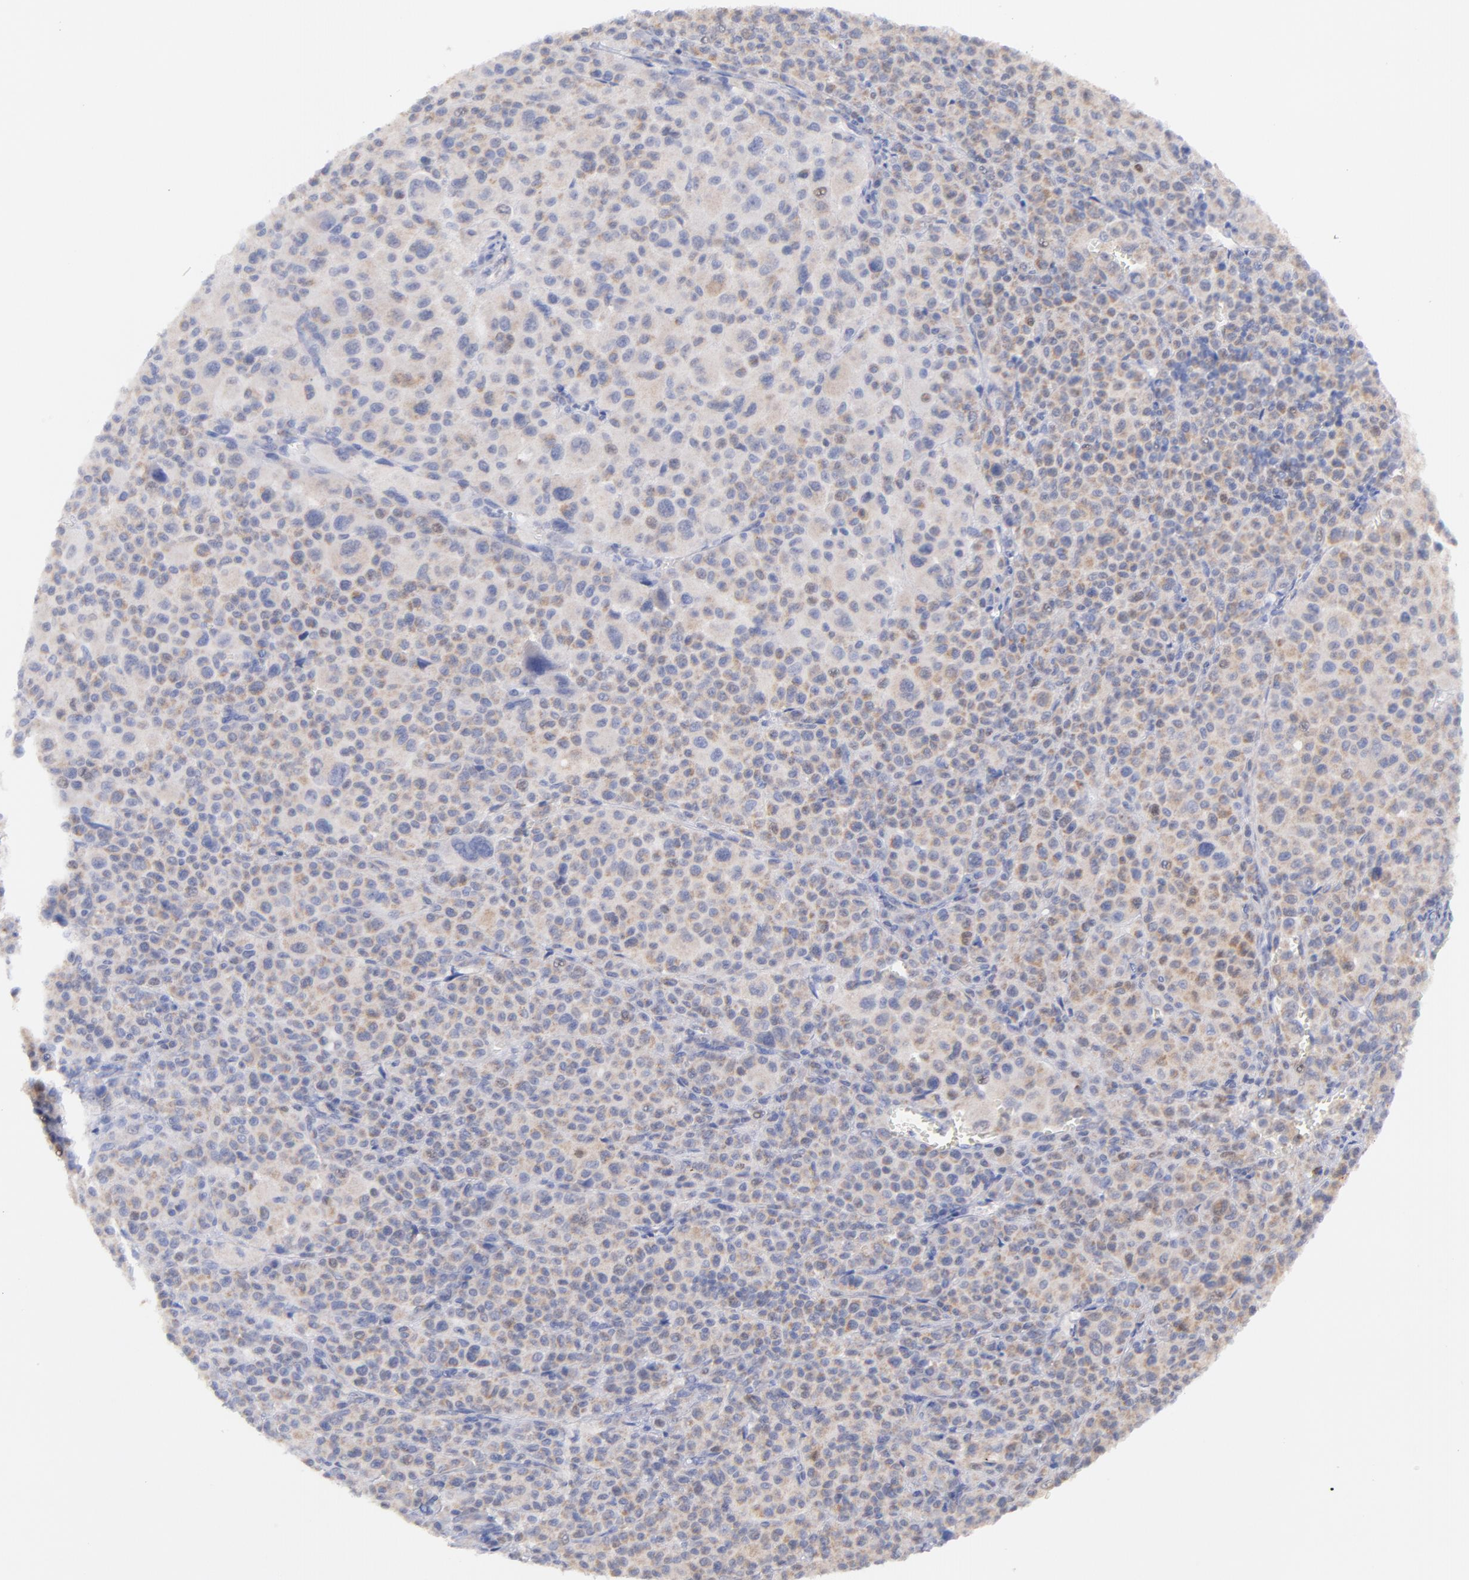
{"staining": {"intensity": "weak", "quantity": ">75%", "location": "cytoplasmic/membranous"}, "tissue": "melanoma", "cell_type": "Tumor cells", "image_type": "cancer", "snomed": [{"axis": "morphology", "description": "Malignant melanoma, Metastatic site"}, {"axis": "topography", "description": "Skin"}], "caption": "Immunohistochemistry (IHC) of melanoma displays low levels of weak cytoplasmic/membranous expression in approximately >75% of tumor cells. The protein of interest is stained brown, and the nuclei are stained in blue (DAB IHC with brightfield microscopy, high magnification).", "gene": "CFAP57", "patient": {"sex": "female", "age": 74}}